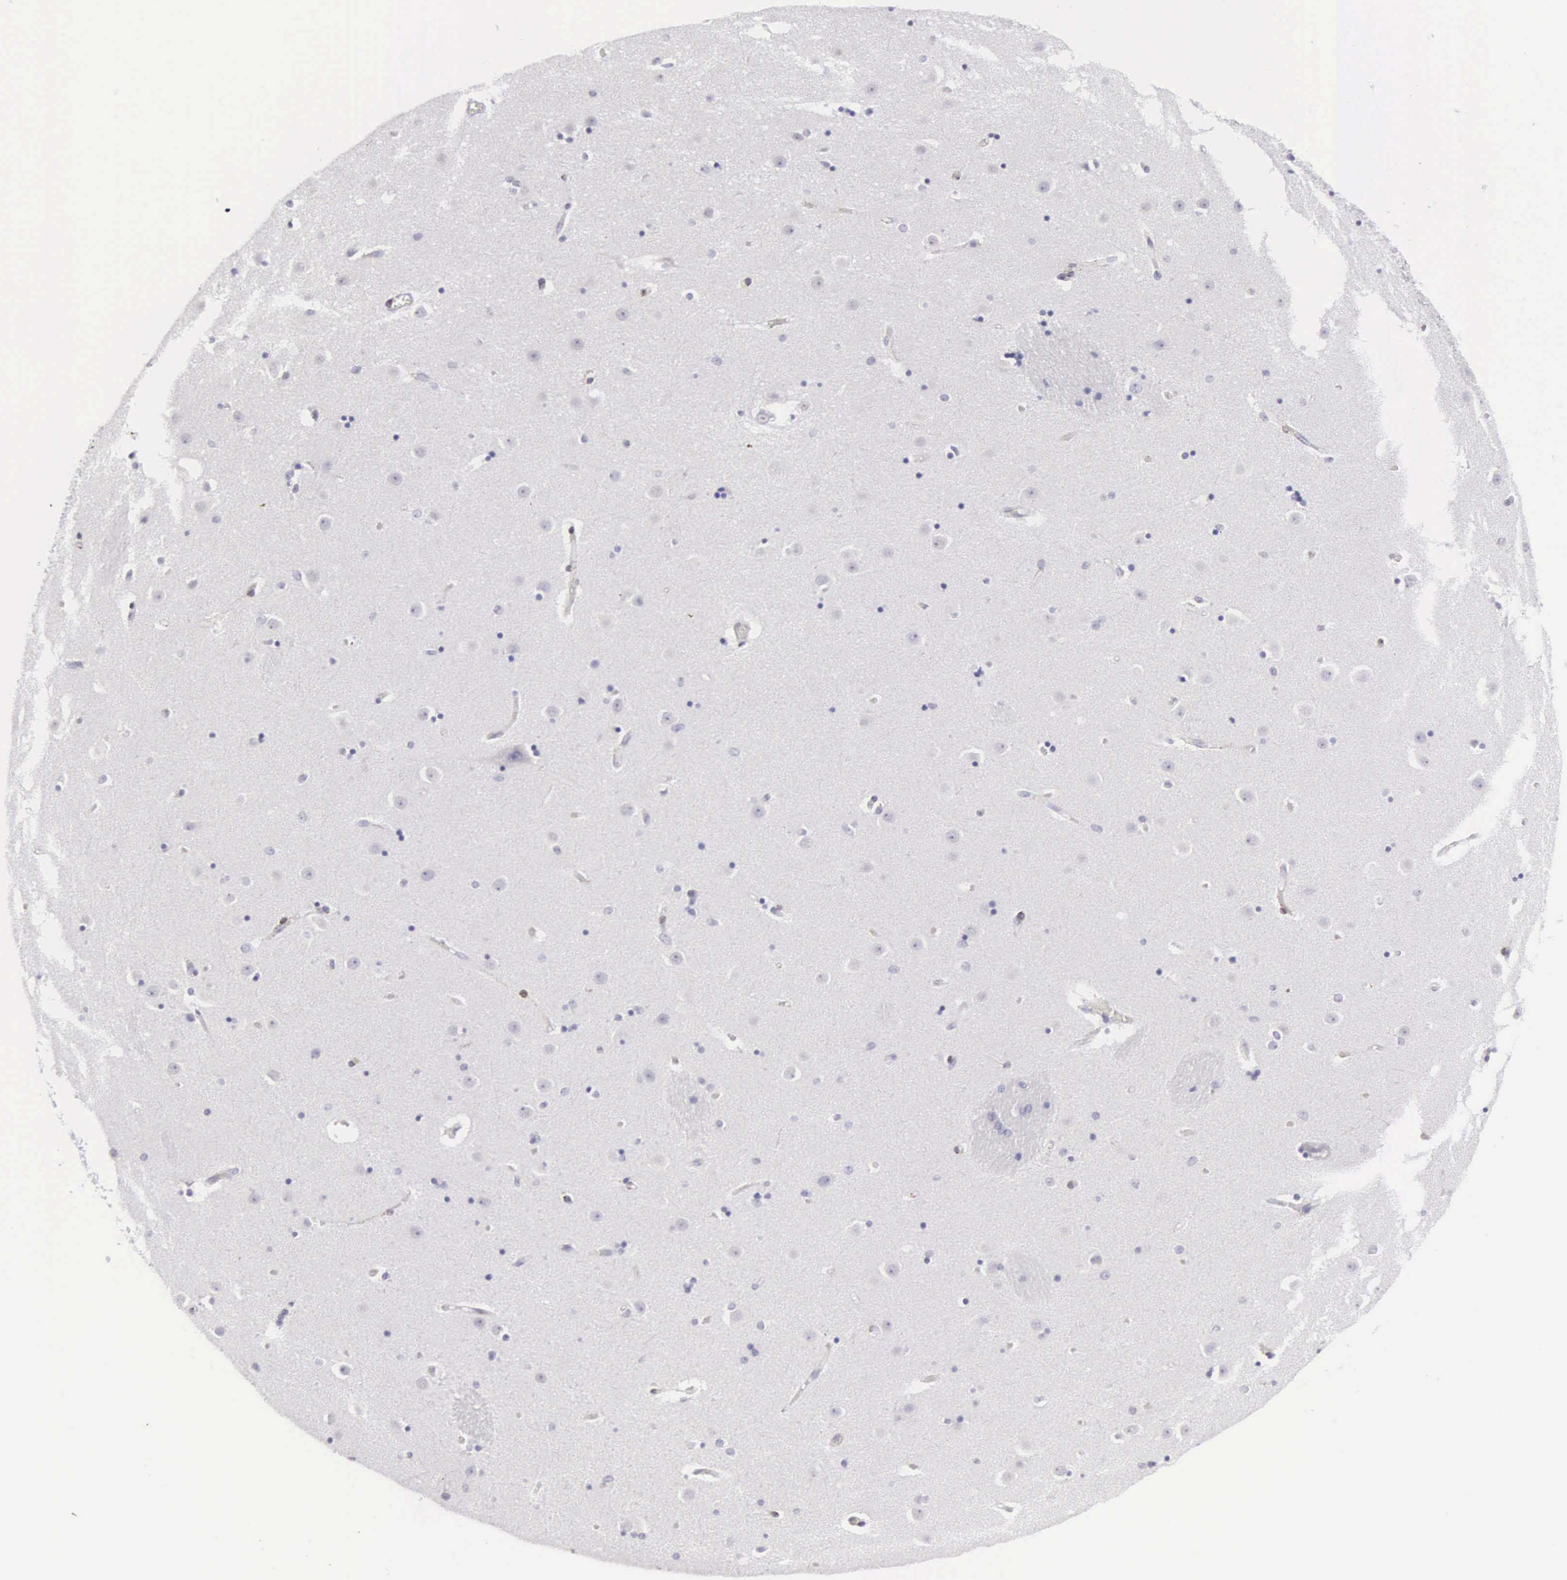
{"staining": {"intensity": "negative", "quantity": "none", "location": "none"}, "tissue": "caudate", "cell_type": "Glial cells", "image_type": "normal", "snomed": [{"axis": "morphology", "description": "Normal tissue, NOS"}, {"axis": "topography", "description": "Lateral ventricle wall"}], "caption": "DAB (3,3'-diaminobenzidine) immunohistochemical staining of unremarkable human caudate shows no significant expression in glial cells.", "gene": "ETV6", "patient": {"sex": "female", "age": 54}}